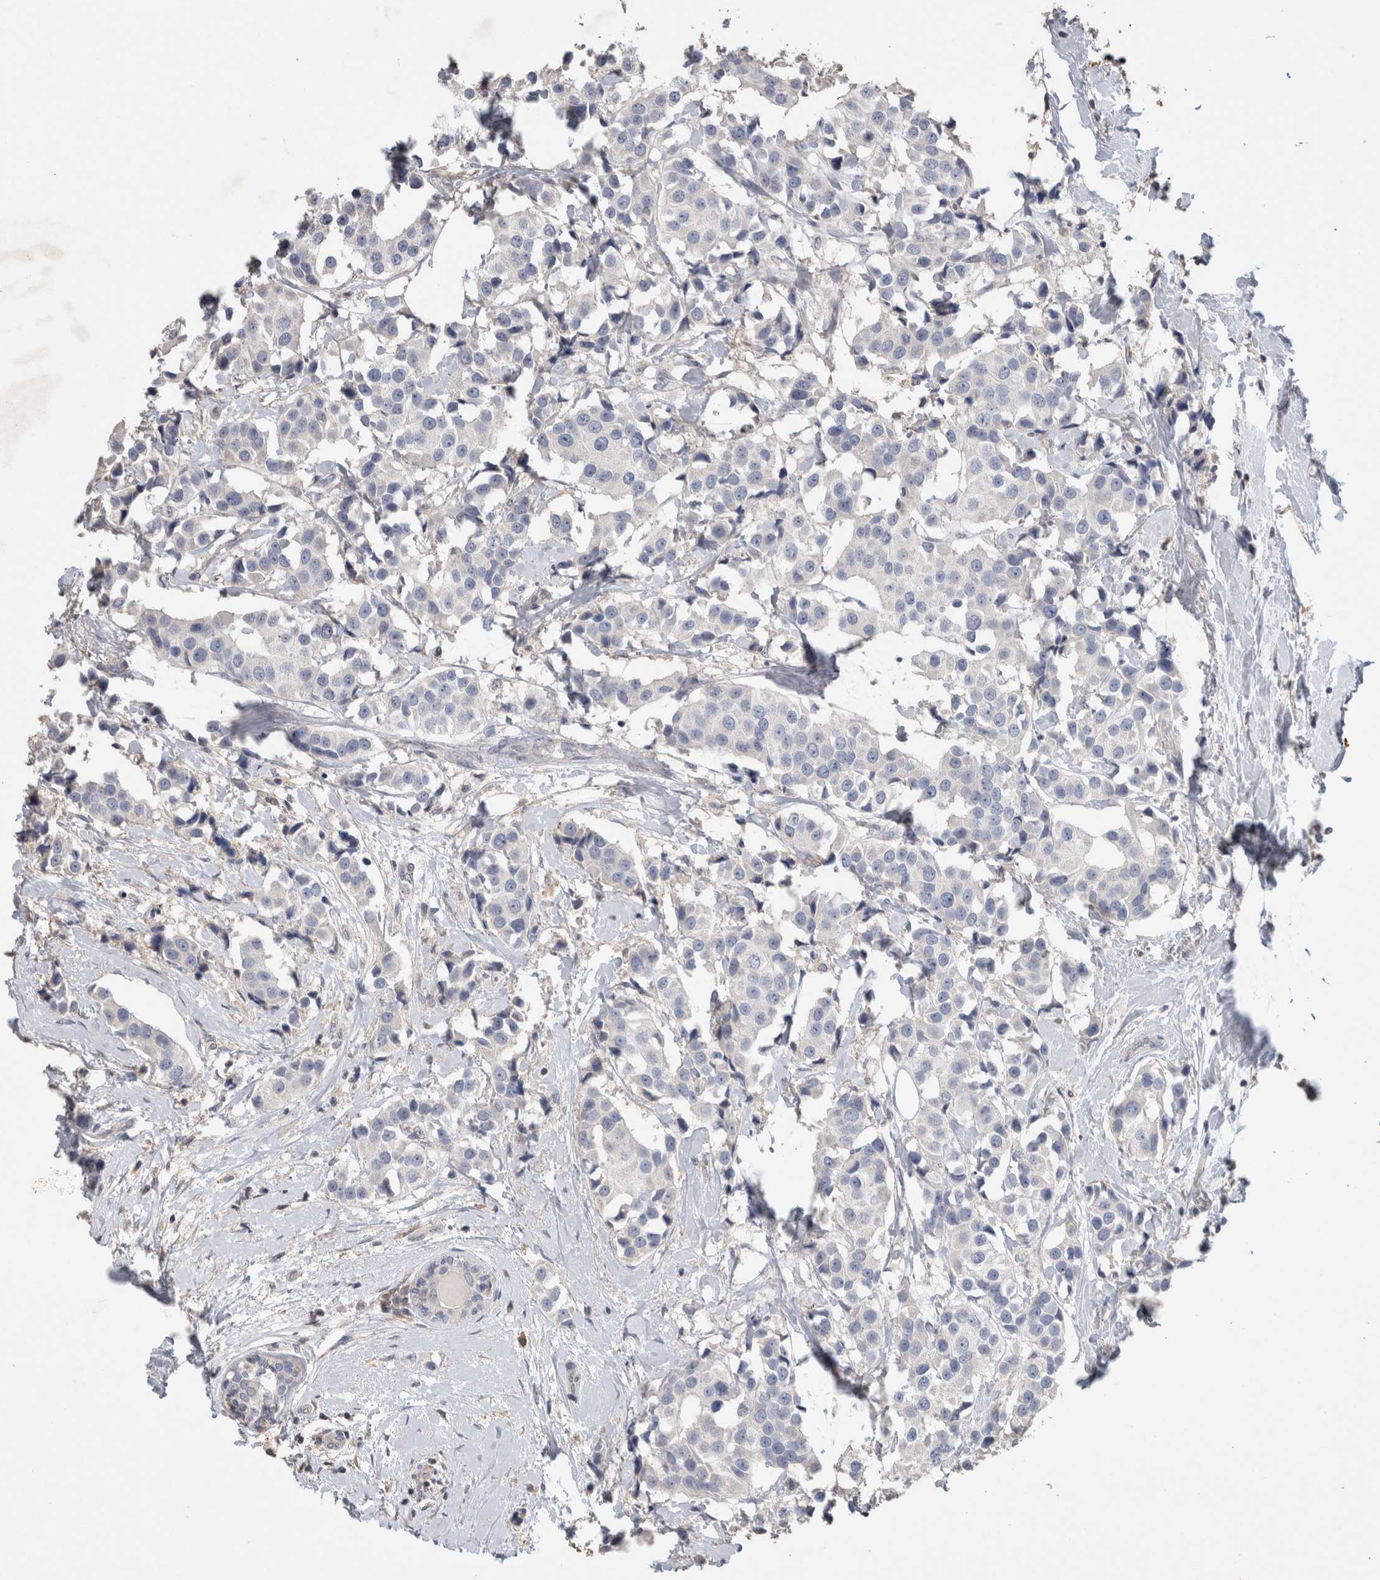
{"staining": {"intensity": "negative", "quantity": "none", "location": "none"}, "tissue": "breast cancer", "cell_type": "Tumor cells", "image_type": "cancer", "snomed": [{"axis": "morphology", "description": "Normal tissue, NOS"}, {"axis": "morphology", "description": "Duct carcinoma"}, {"axis": "topography", "description": "Breast"}], "caption": "This is a micrograph of IHC staining of breast cancer, which shows no staining in tumor cells.", "gene": "TRIM5", "patient": {"sex": "female", "age": 39}}